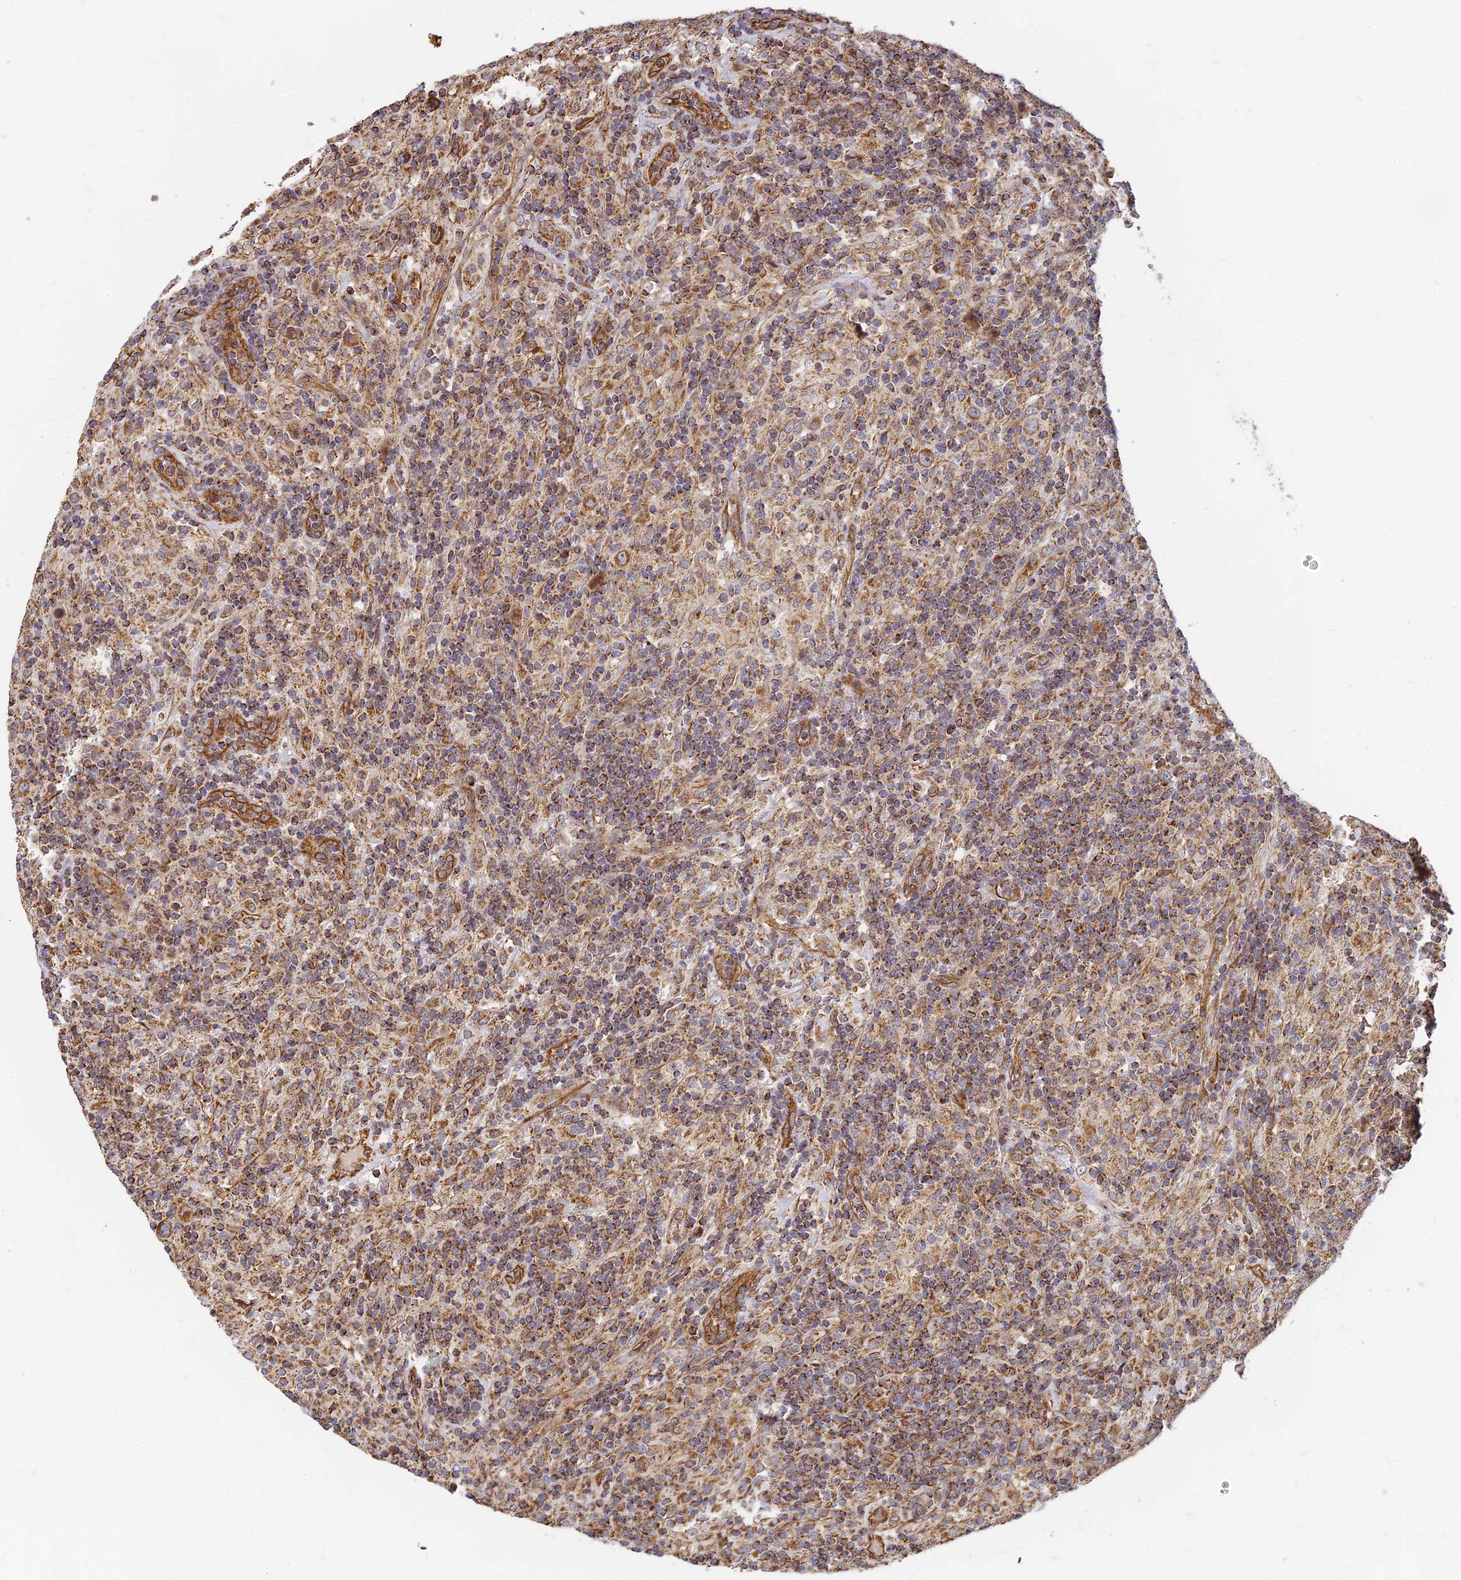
{"staining": {"intensity": "moderate", "quantity": ">75%", "location": "cytoplasmic/membranous"}, "tissue": "lymphoma", "cell_type": "Tumor cells", "image_type": "cancer", "snomed": [{"axis": "morphology", "description": "Hodgkin's disease, NOS"}, {"axis": "topography", "description": "Lymph node"}], "caption": "Tumor cells demonstrate moderate cytoplasmic/membranous expression in about >75% of cells in Hodgkin's disease. (Stains: DAB (3,3'-diaminobenzidine) in brown, nuclei in blue, Microscopy: brightfield microscopy at high magnification).", "gene": "DSTYK", "patient": {"sex": "male", "age": 70}}